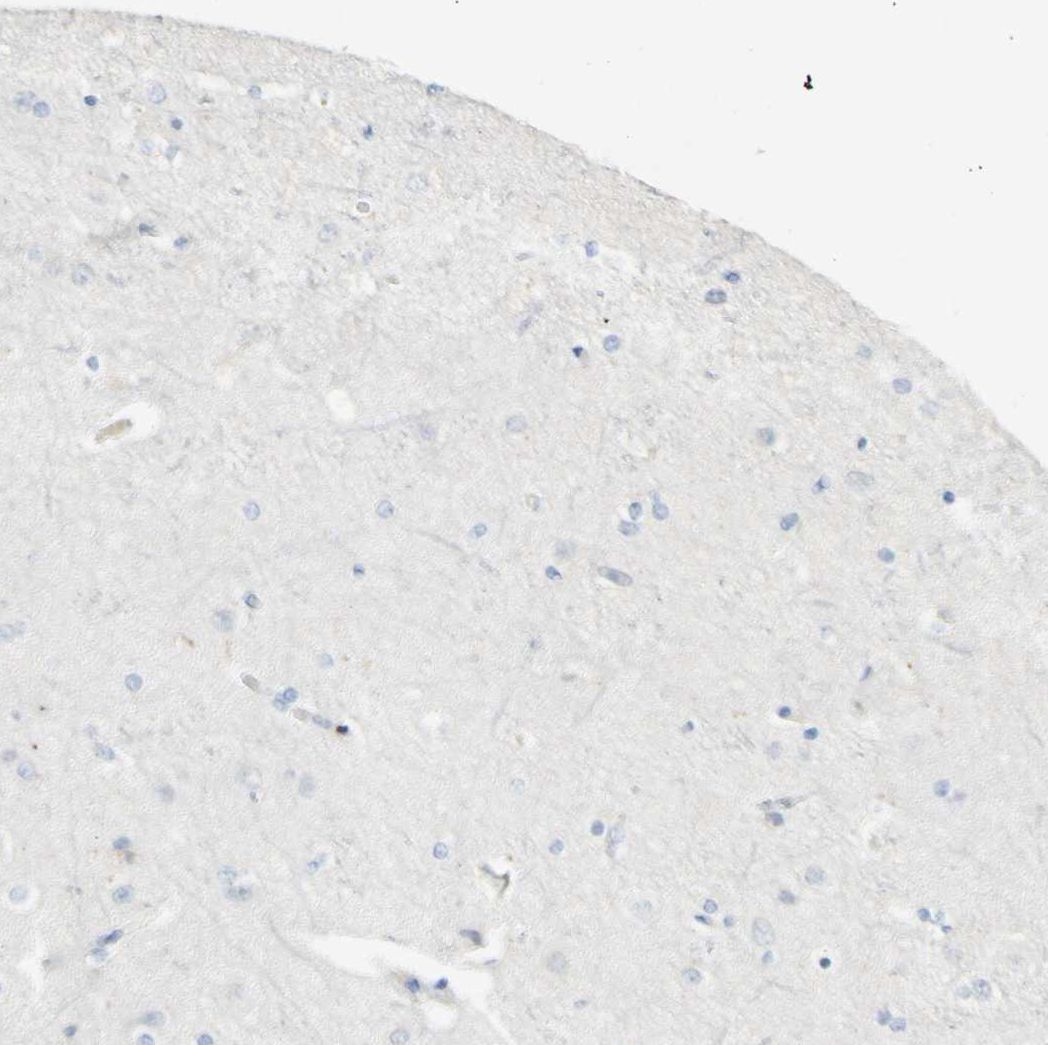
{"staining": {"intensity": "negative", "quantity": "none", "location": "none"}, "tissue": "cerebral cortex", "cell_type": "Endothelial cells", "image_type": "normal", "snomed": [{"axis": "morphology", "description": "Normal tissue, NOS"}, {"axis": "topography", "description": "Cerebral cortex"}], "caption": "A micrograph of cerebral cortex stained for a protein displays no brown staining in endothelial cells. Brightfield microscopy of IHC stained with DAB (3,3'-diaminobenzidine) (brown) and hematoxylin (blue), captured at high magnification.", "gene": "GDF15", "patient": {"sex": "female", "age": 54}}